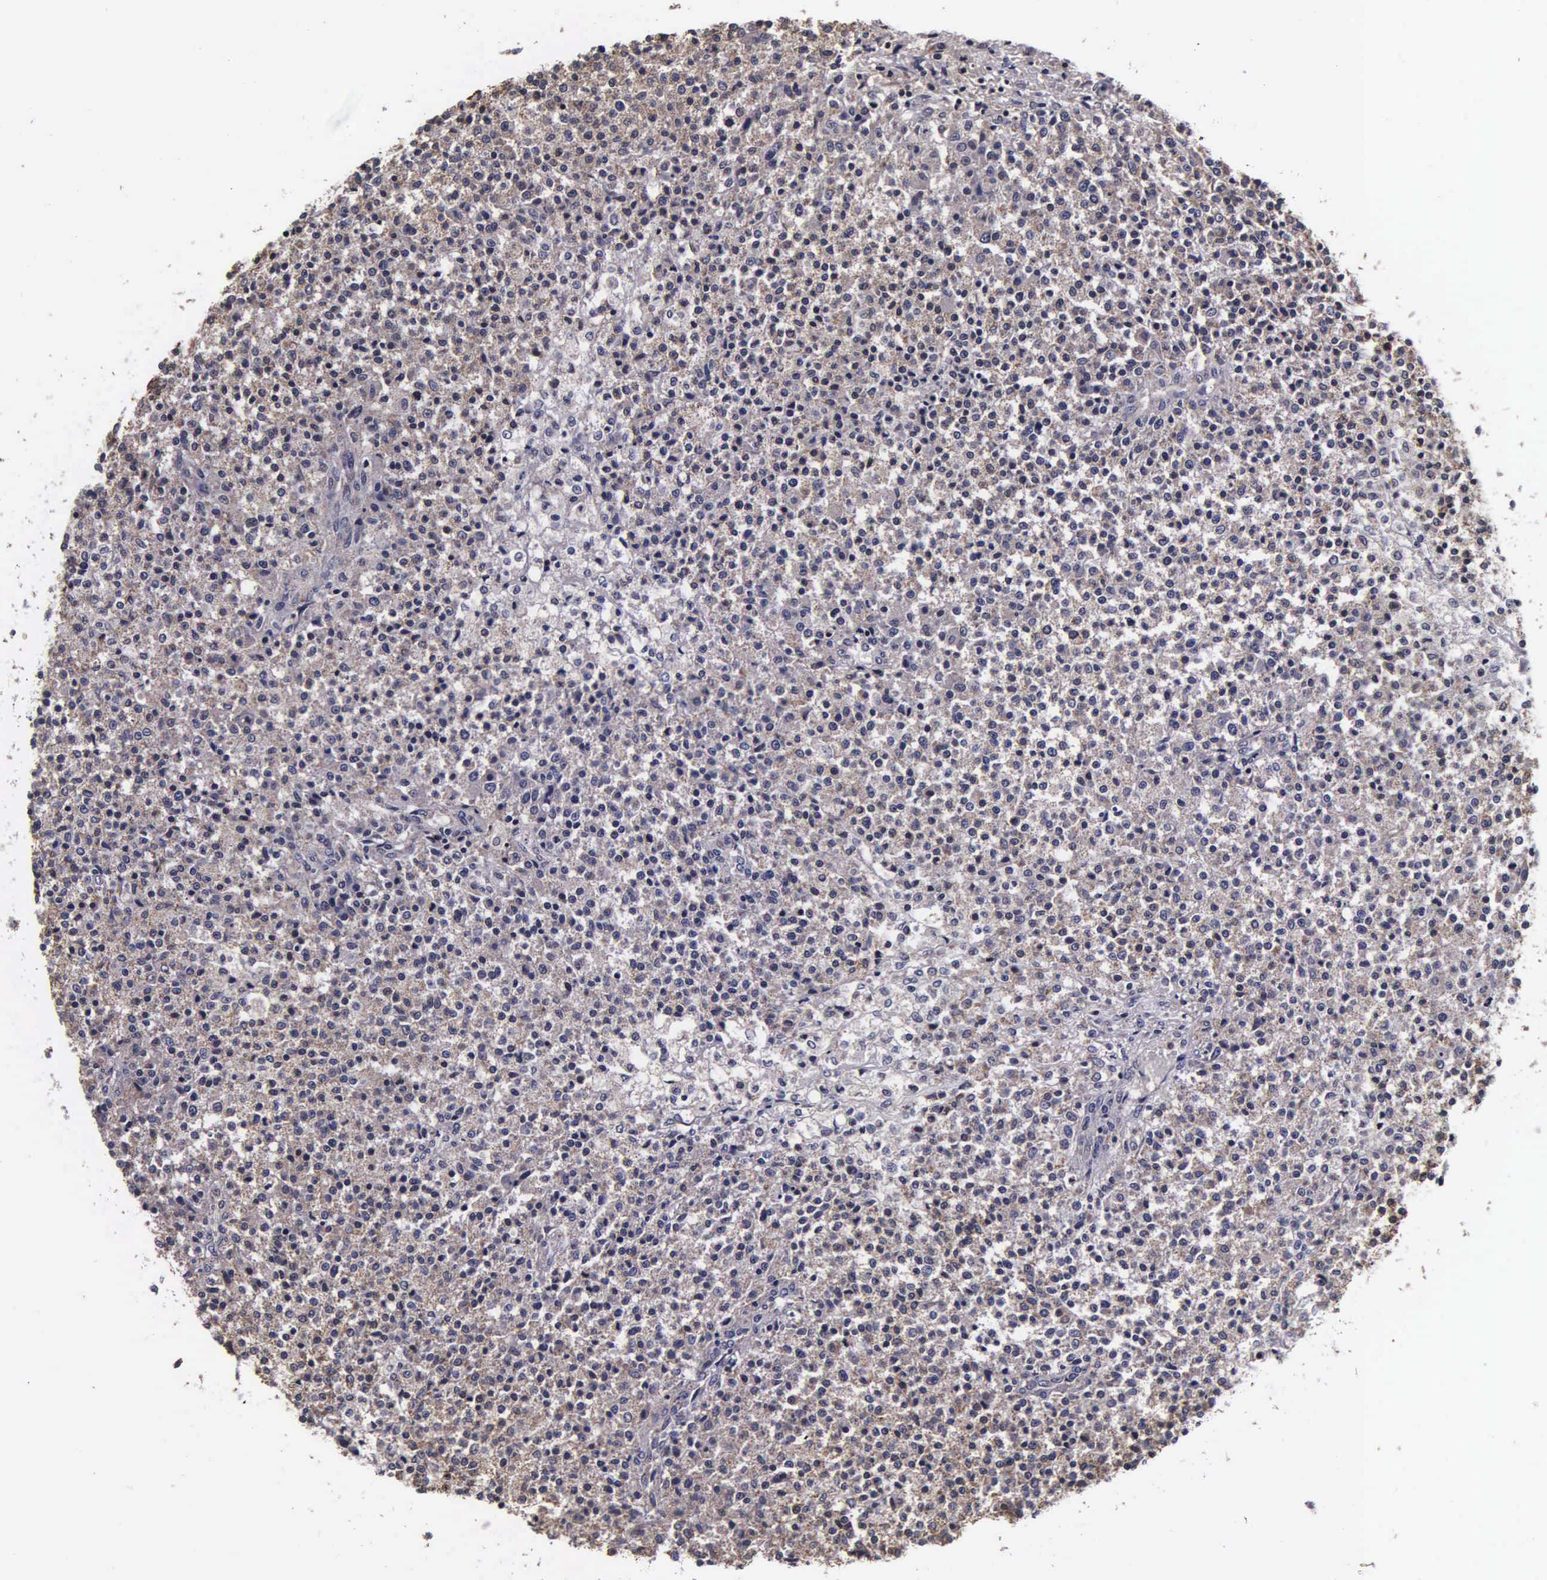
{"staining": {"intensity": "weak", "quantity": "25%-75%", "location": "cytoplasmic/membranous"}, "tissue": "testis cancer", "cell_type": "Tumor cells", "image_type": "cancer", "snomed": [{"axis": "morphology", "description": "Seminoma, NOS"}, {"axis": "topography", "description": "Testis"}], "caption": "Testis cancer tissue demonstrates weak cytoplasmic/membranous expression in approximately 25%-75% of tumor cells", "gene": "PSMA3", "patient": {"sex": "male", "age": 59}}